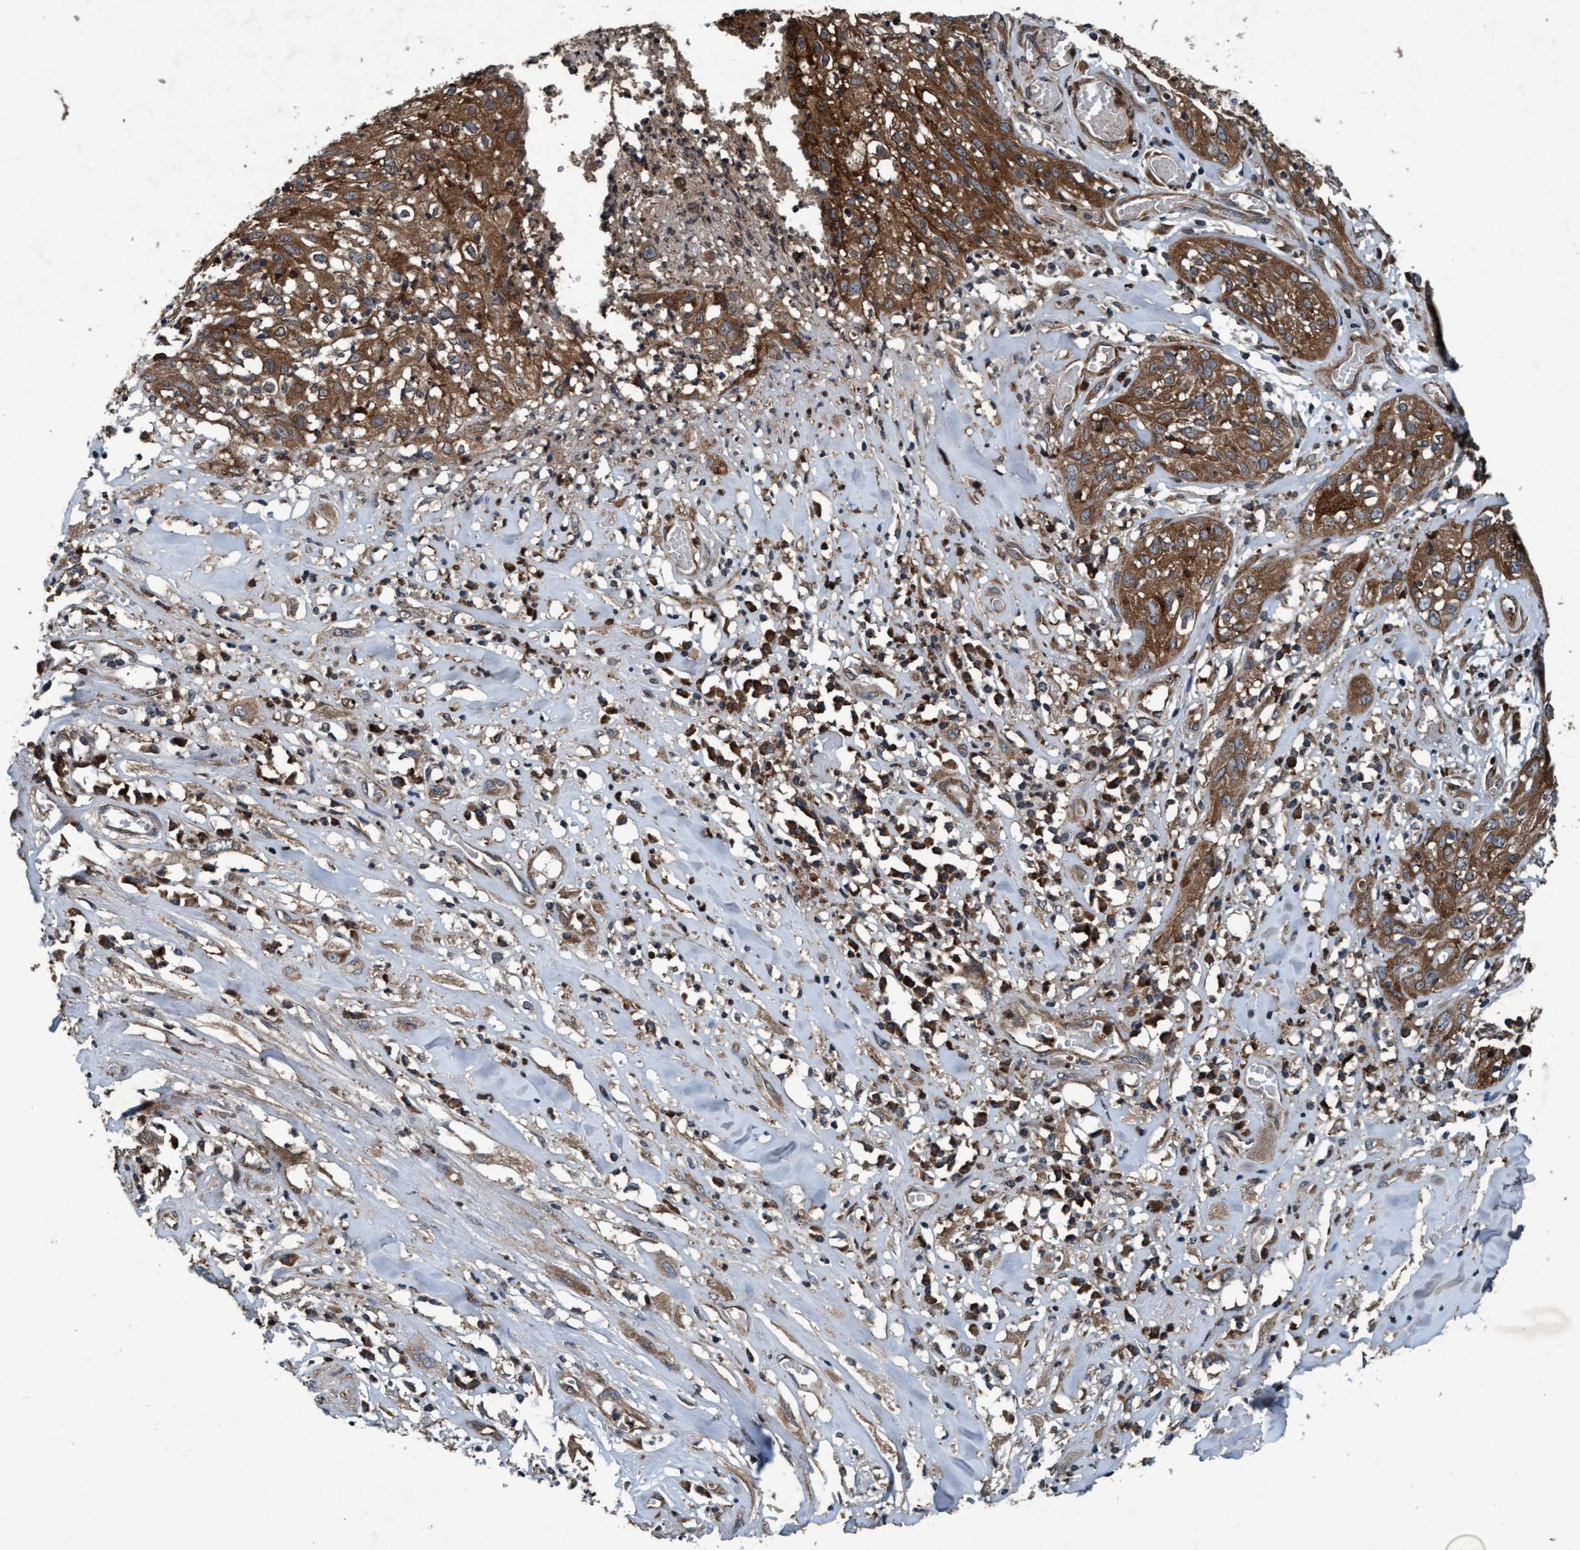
{"staining": {"intensity": "moderate", "quantity": ">75%", "location": "cytoplasmic/membranous"}, "tissue": "skin cancer", "cell_type": "Tumor cells", "image_type": "cancer", "snomed": [{"axis": "morphology", "description": "Squamous cell carcinoma, NOS"}, {"axis": "topography", "description": "Skin"}], "caption": "Protein analysis of skin squamous cell carcinoma tissue shows moderate cytoplasmic/membranous expression in approximately >75% of tumor cells.", "gene": "AKT1S1", "patient": {"sex": "male", "age": 65}}